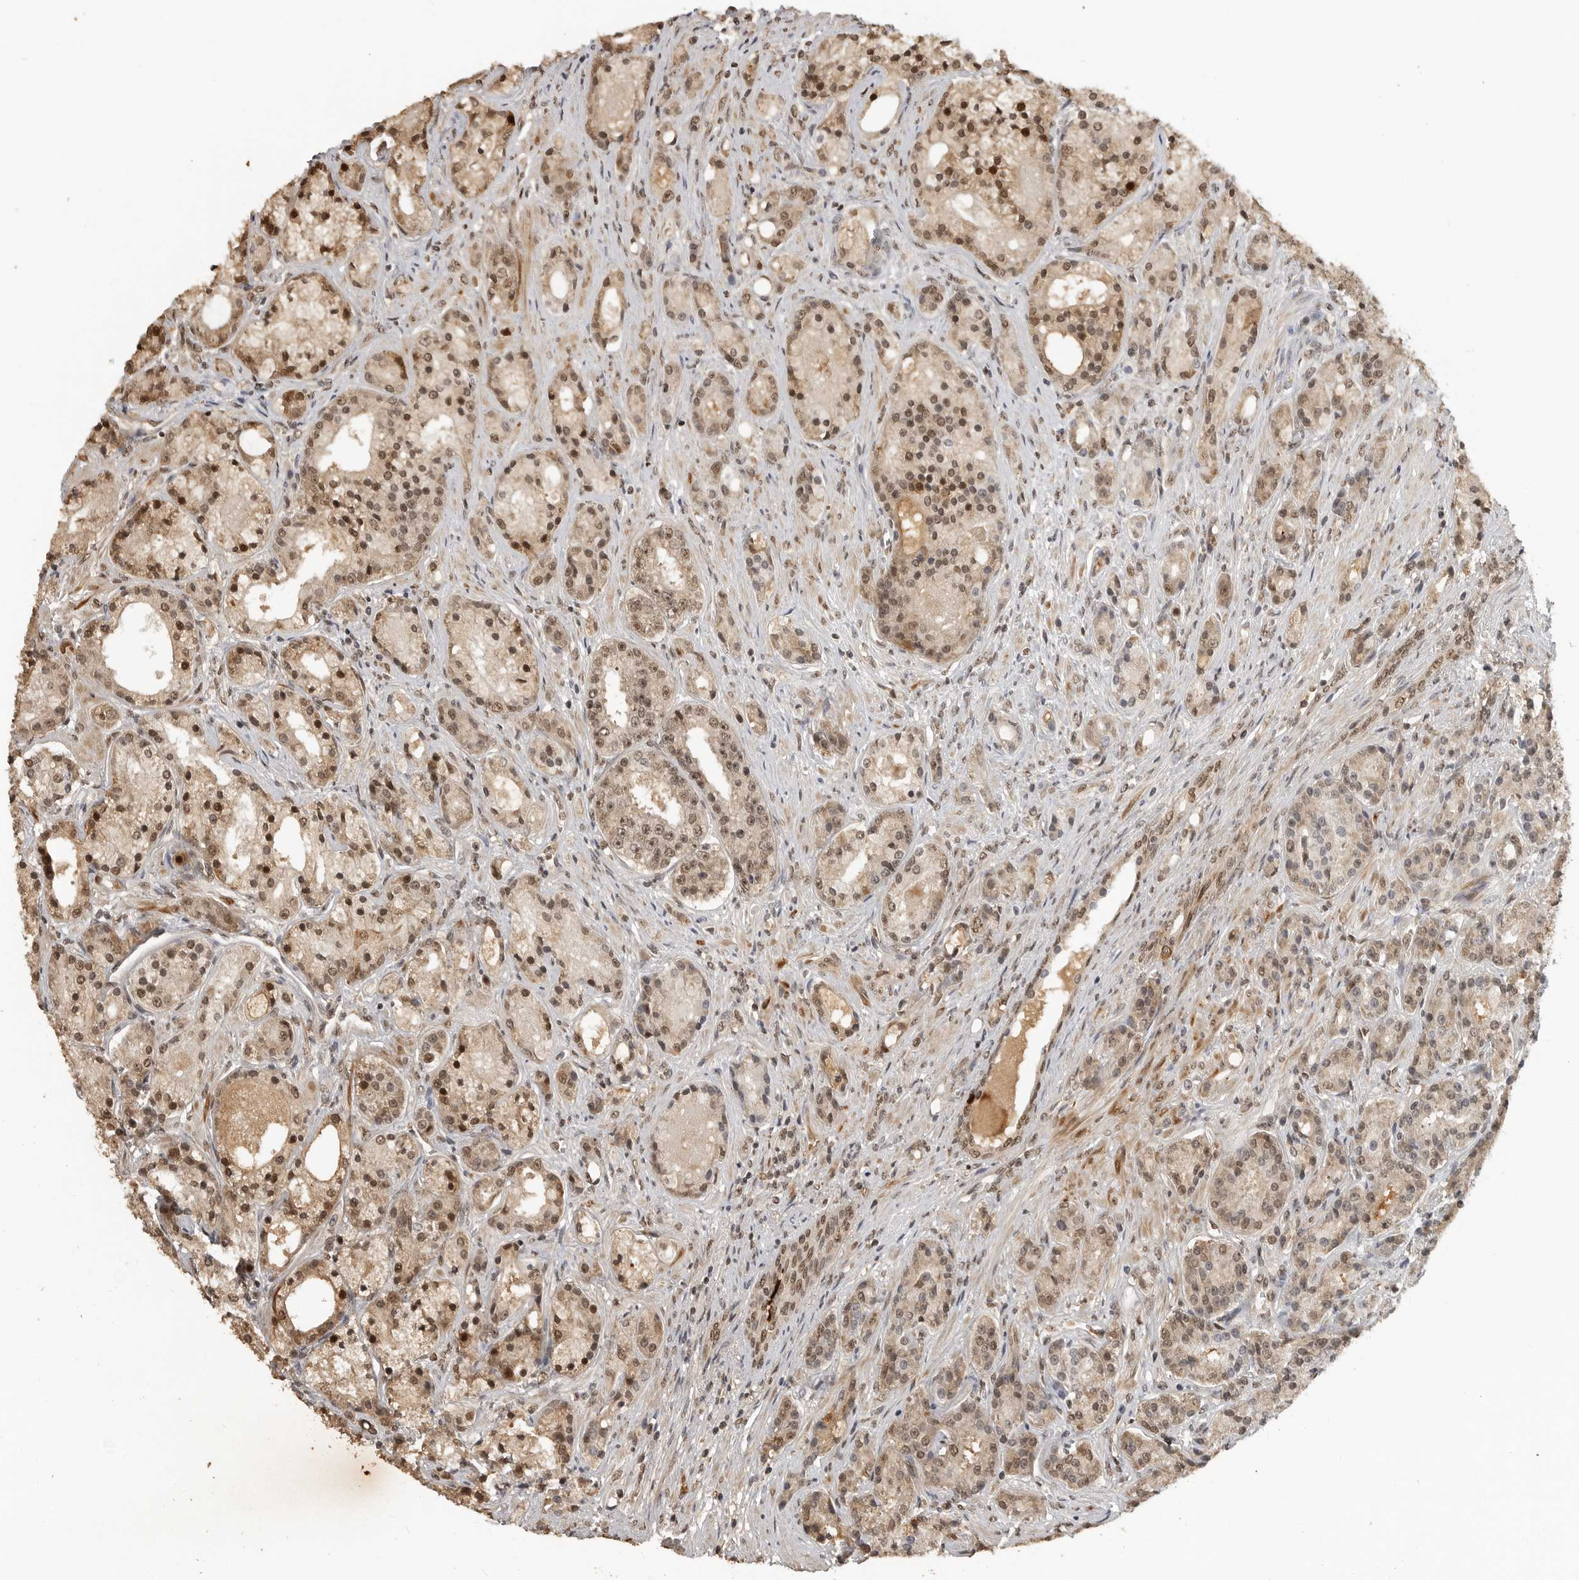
{"staining": {"intensity": "moderate", "quantity": ">75%", "location": "nuclear"}, "tissue": "prostate cancer", "cell_type": "Tumor cells", "image_type": "cancer", "snomed": [{"axis": "morphology", "description": "Adenocarcinoma, High grade"}, {"axis": "topography", "description": "Prostate"}], "caption": "Prostate cancer stained with a brown dye shows moderate nuclear positive staining in about >75% of tumor cells.", "gene": "CLOCK", "patient": {"sex": "male", "age": 60}}